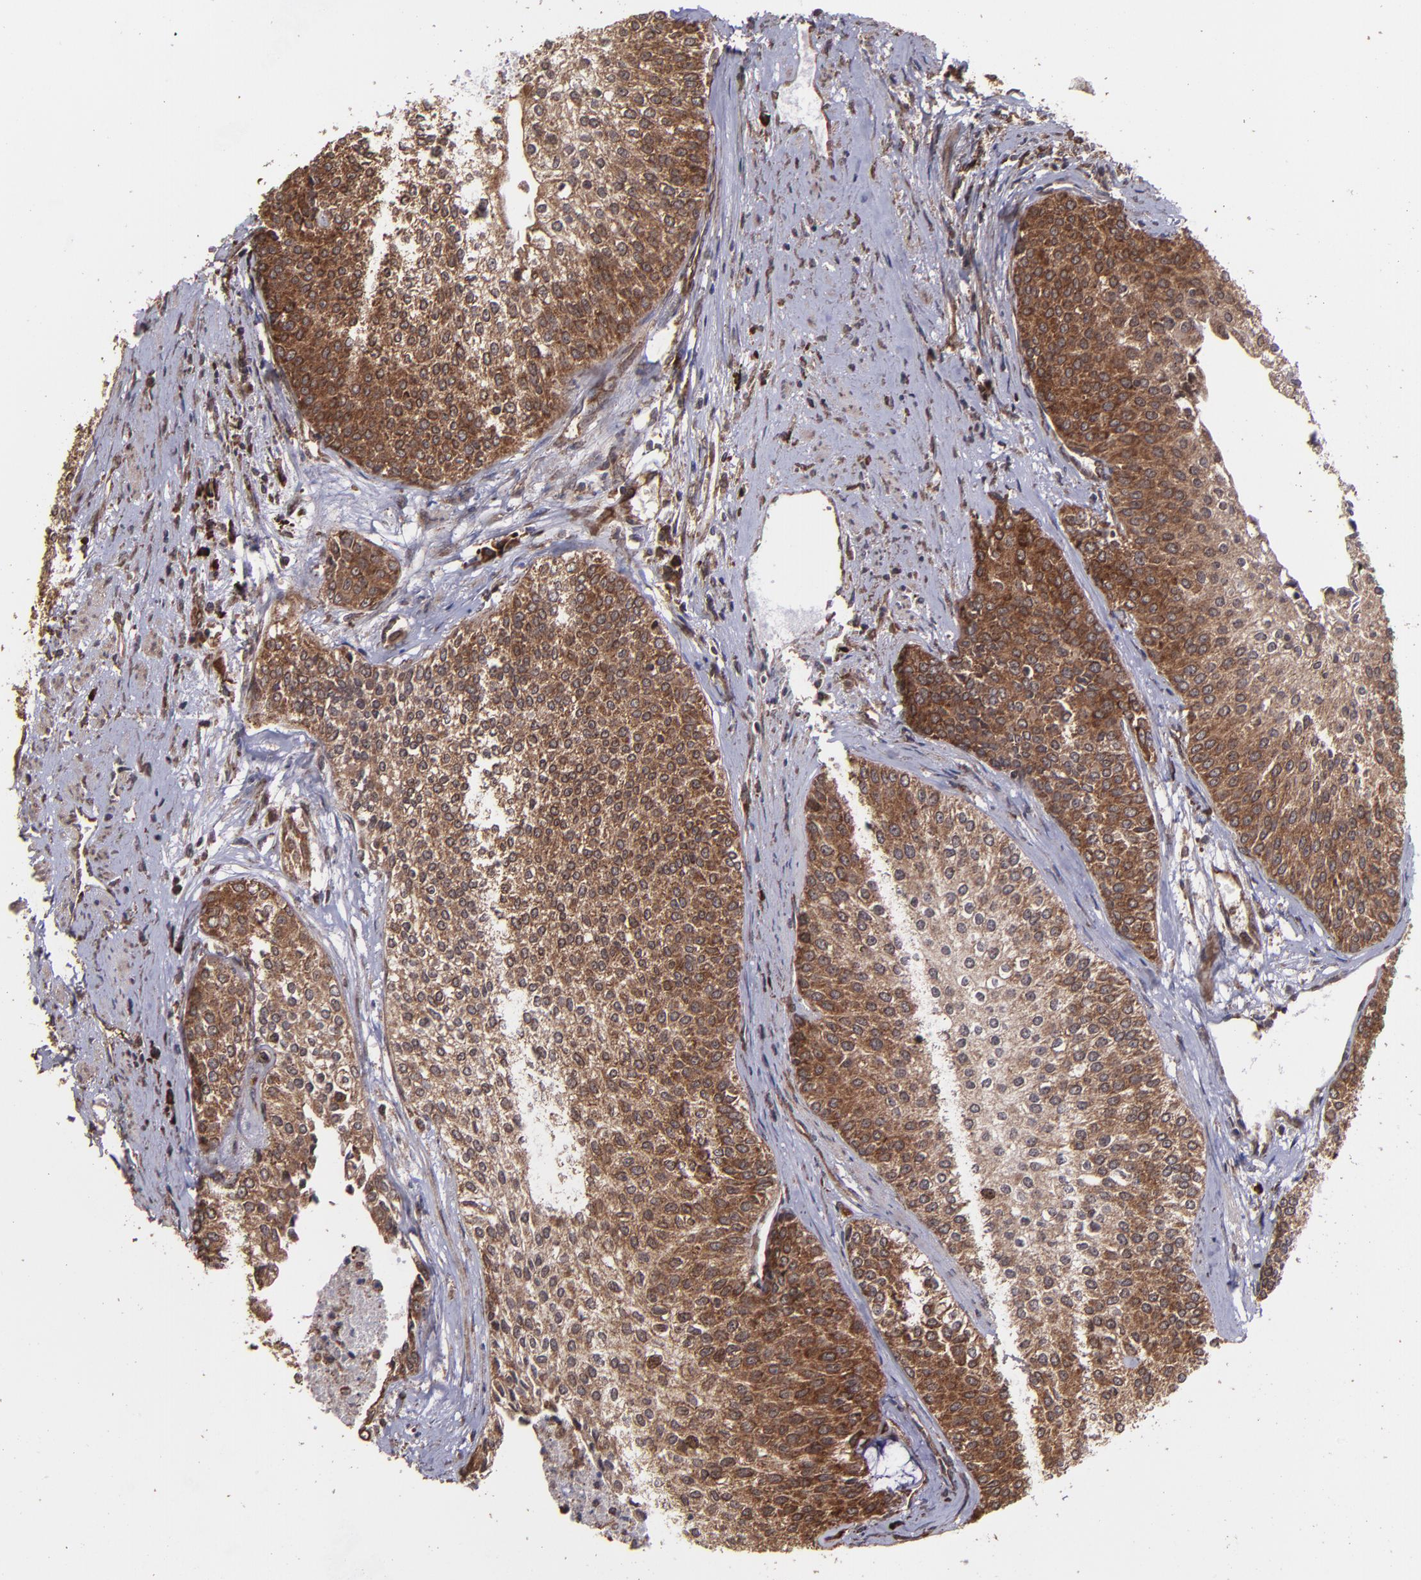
{"staining": {"intensity": "strong", "quantity": ">75%", "location": "cytoplasmic/membranous,nuclear"}, "tissue": "urothelial cancer", "cell_type": "Tumor cells", "image_type": "cancer", "snomed": [{"axis": "morphology", "description": "Urothelial carcinoma, Low grade"}, {"axis": "topography", "description": "Urinary bladder"}], "caption": "Immunohistochemistry (IHC) (DAB) staining of low-grade urothelial carcinoma shows strong cytoplasmic/membranous and nuclear protein staining in about >75% of tumor cells.", "gene": "EIF4ENIF1", "patient": {"sex": "female", "age": 73}}